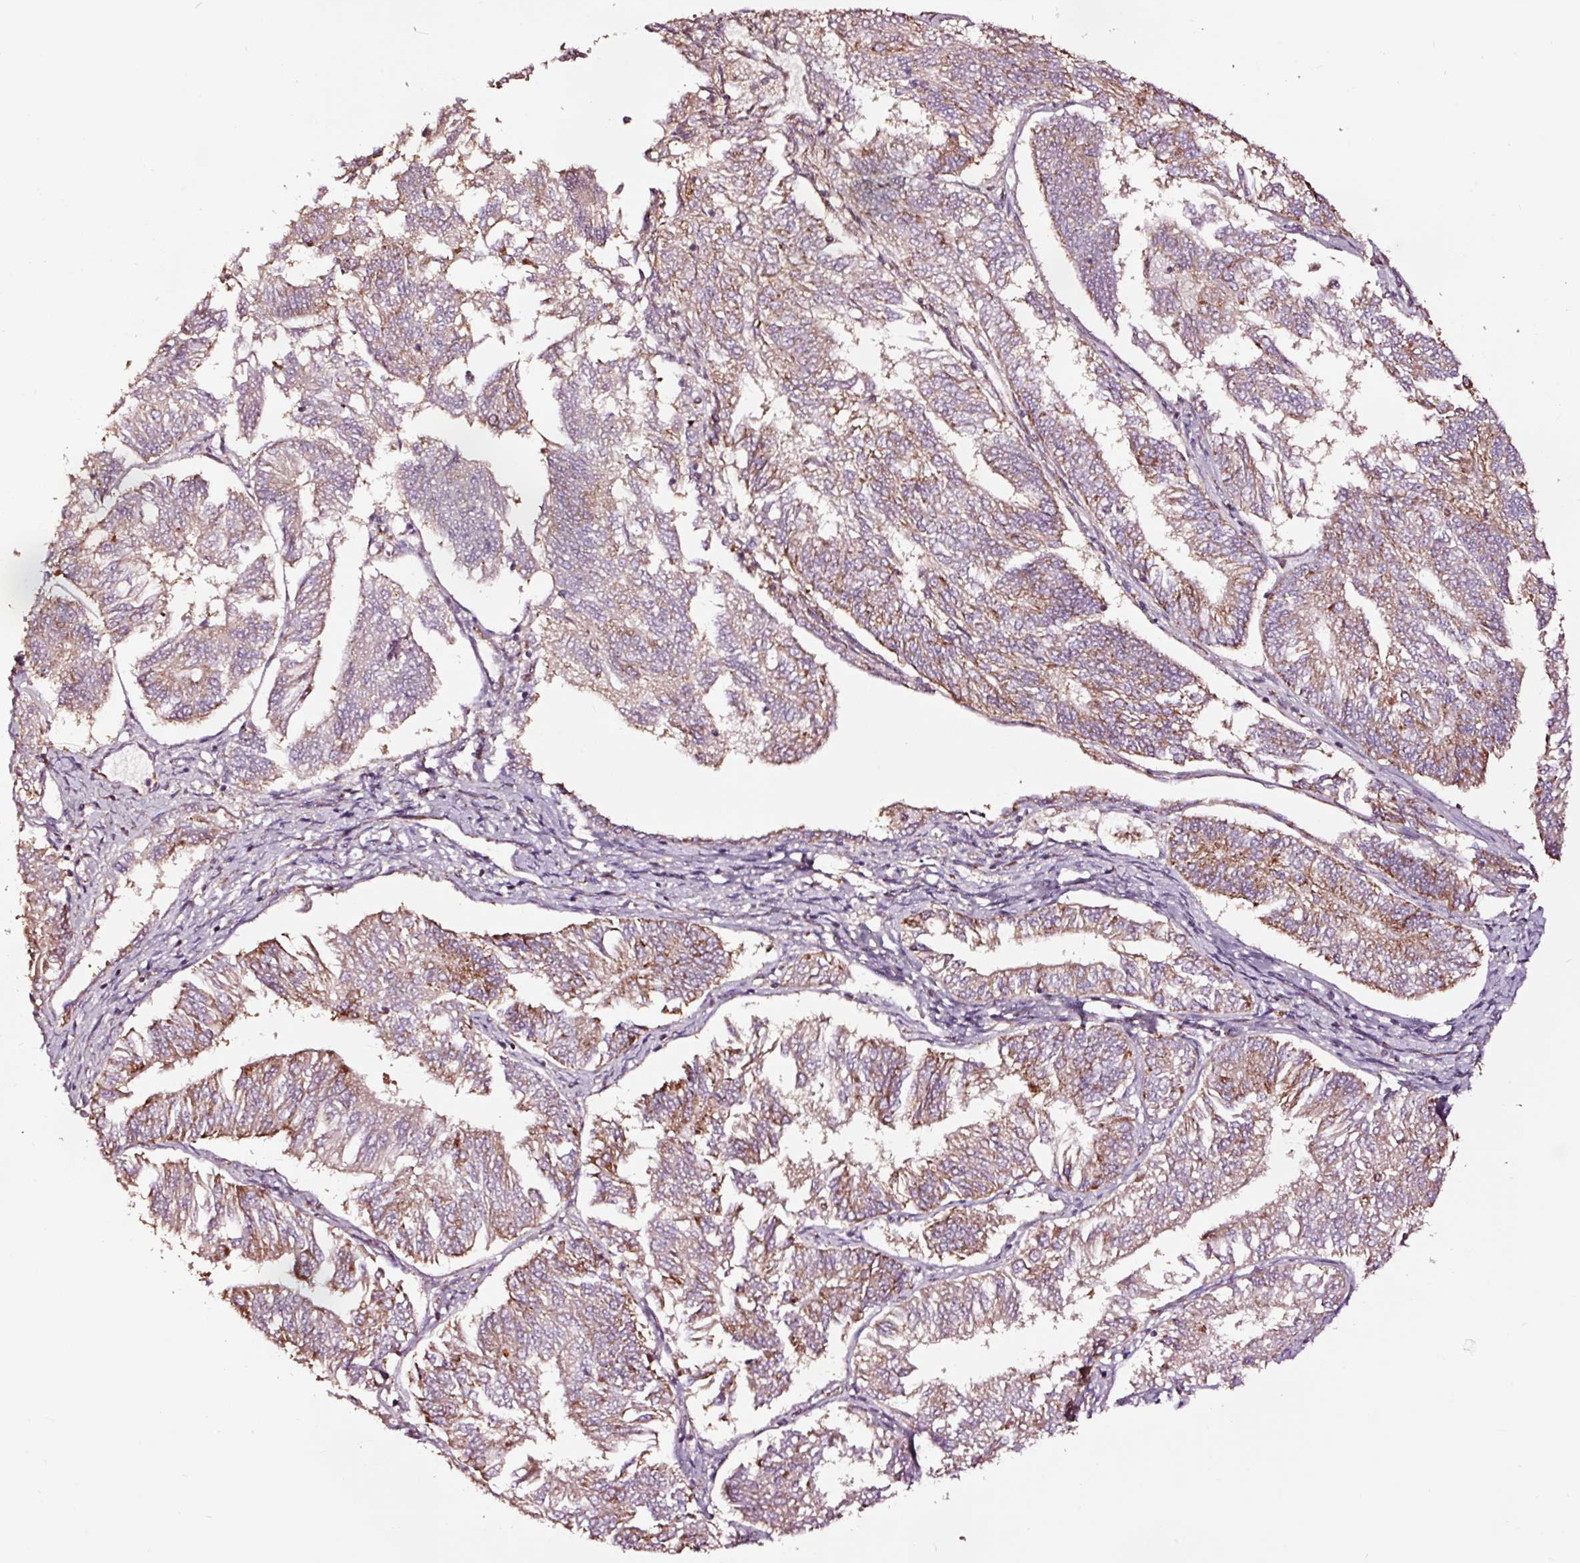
{"staining": {"intensity": "moderate", "quantity": ">75%", "location": "cytoplasmic/membranous"}, "tissue": "endometrial cancer", "cell_type": "Tumor cells", "image_type": "cancer", "snomed": [{"axis": "morphology", "description": "Adenocarcinoma, NOS"}, {"axis": "topography", "description": "Endometrium"}], "caption": "A brown stain highlights moderate cytoplasmic/membranous expression of a protein in human endometrial cancer (adenocarcinoma) tumor cells.", "gene": "TPM1", "patient": {"sex": "female", "age": 58}}